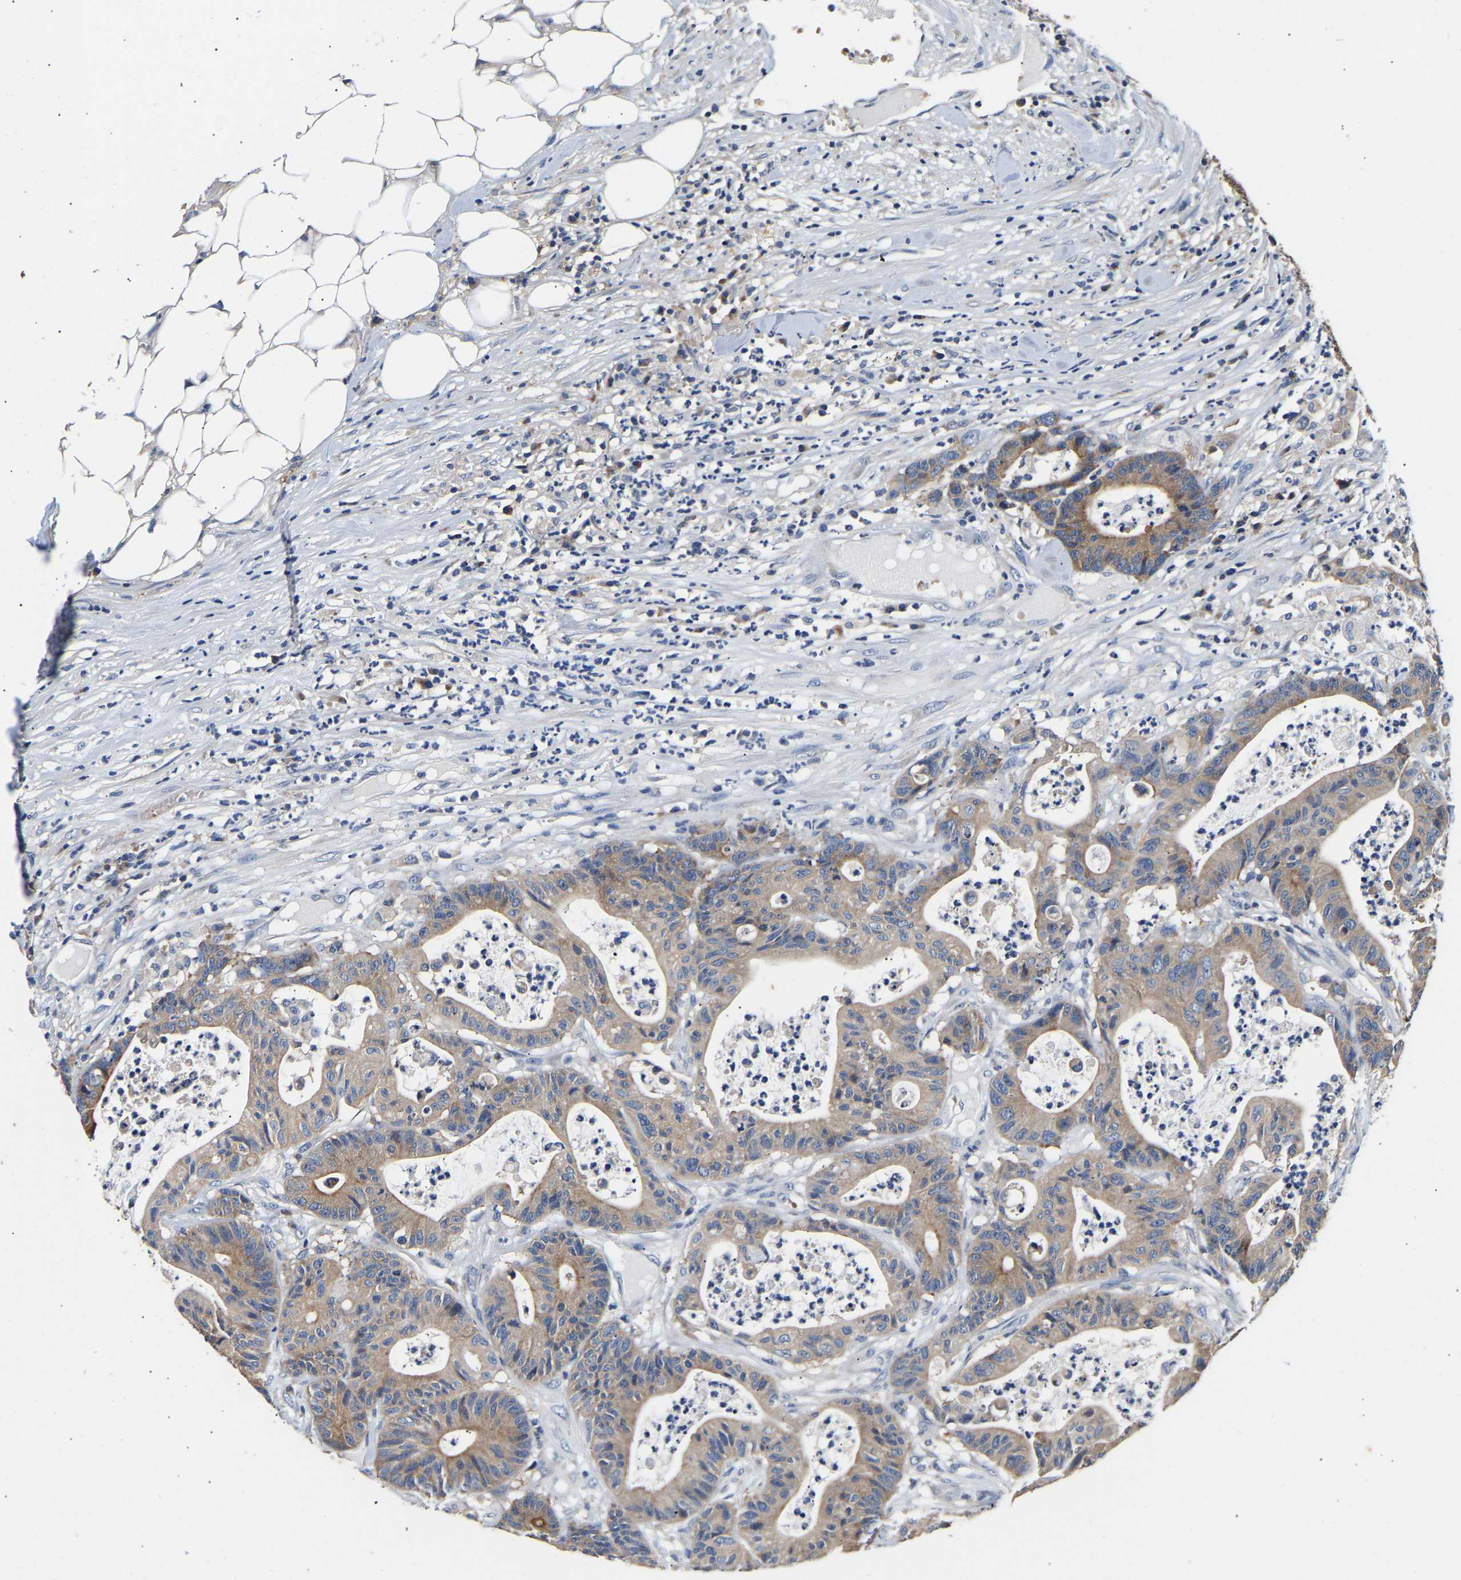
{"staining": {"intensity": "weak", "quantity": ">75%", "location": "cytoplasmic/membranous"}, "tissue": "colorectal cancer", "cell_type": "Tumor cells", "image_type": "cancer", "snomed": [{"axis": "morphology", "description": "Adenocarcinoma, NOS"}, {"axis": "topography", "description": "Colon"}], "caption": "This micrograph displays immunohistochemistry staining of human colorectal cancer (adenocarcinoma), with low weak cytoplasmic/membranous expression in about >75% of tumor cells.", "gene": "LRBA", "patient": {"sex": "female", "age": 84}}